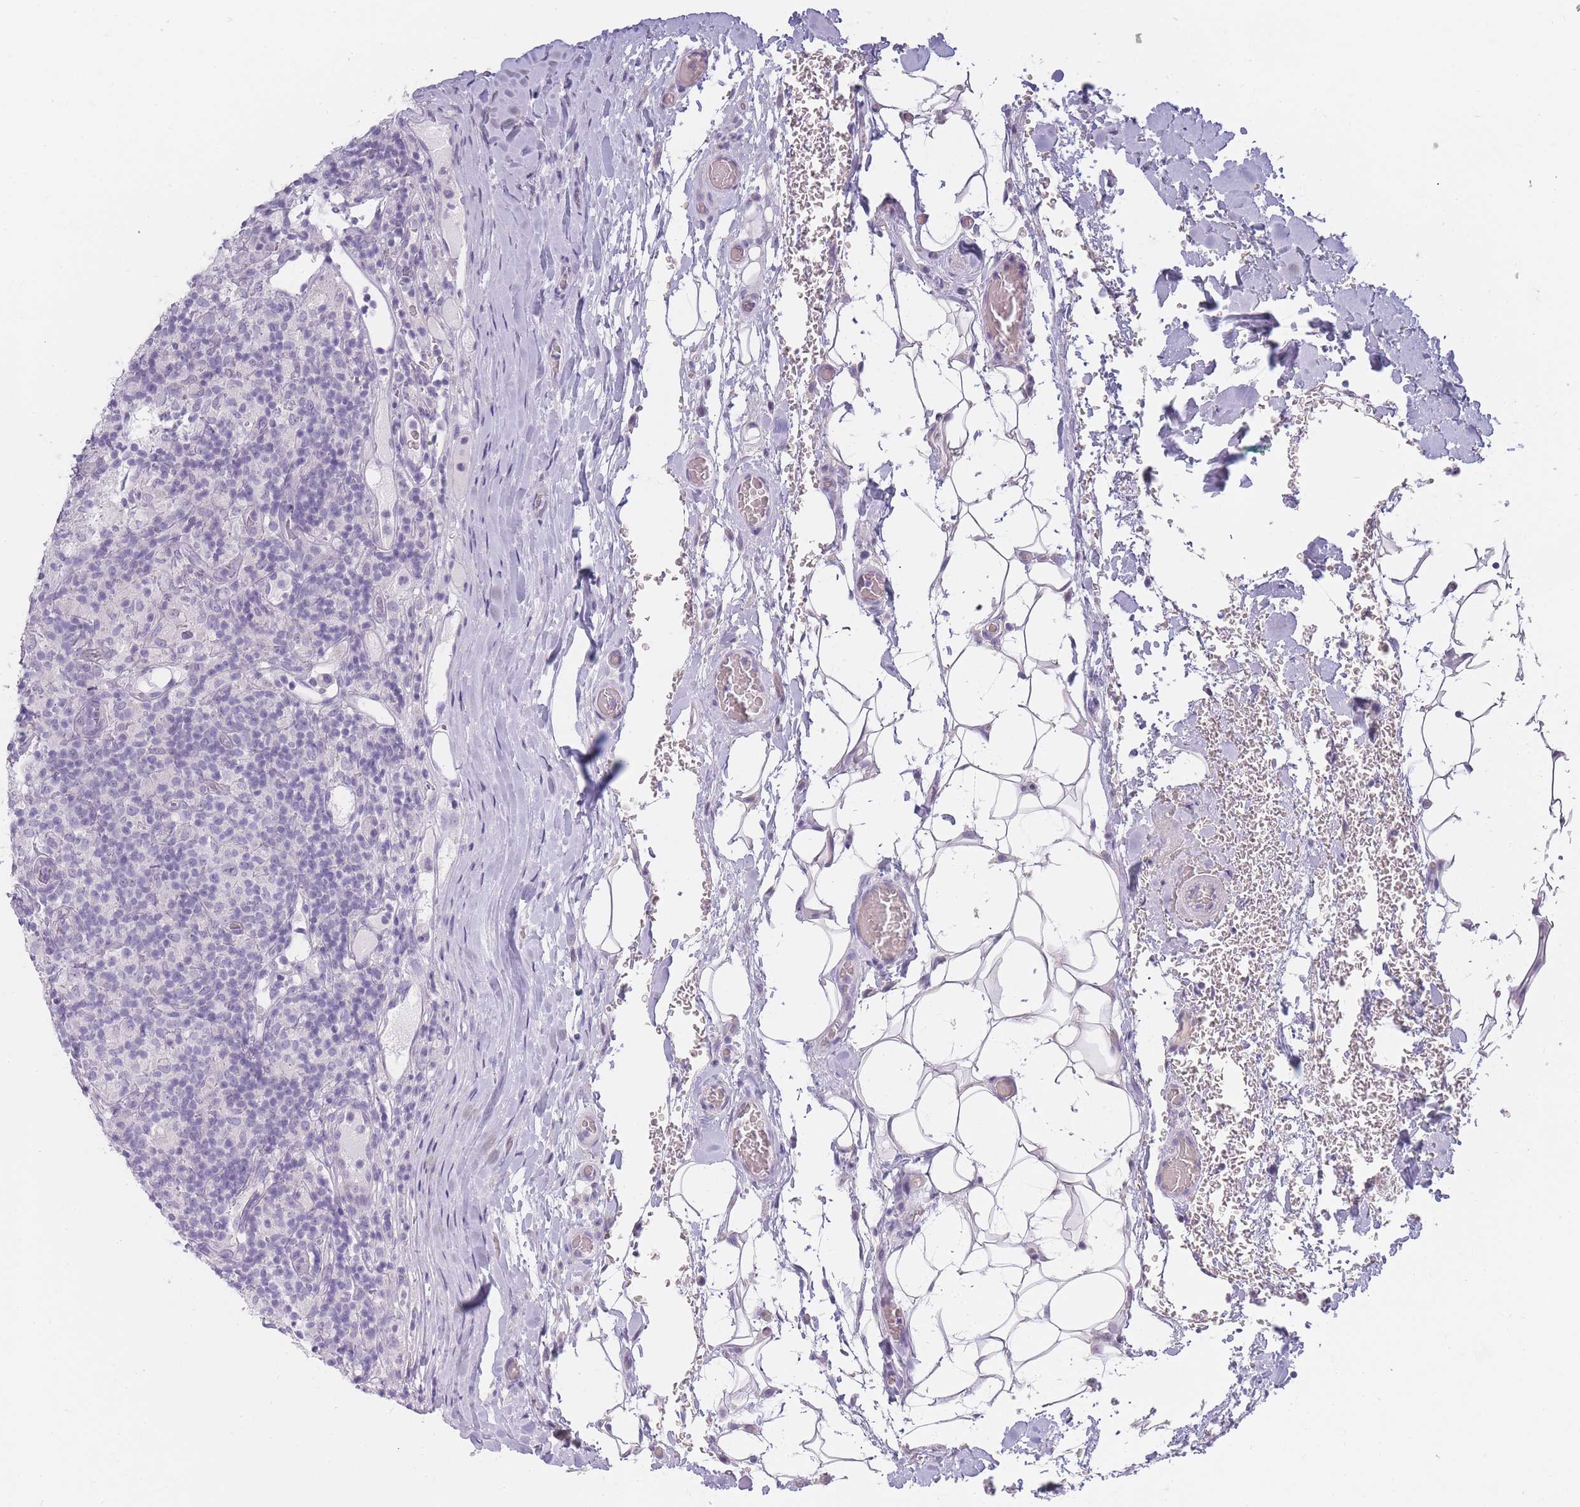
{"staining": {"intensity": "negative", "quantity": "none", "location": "none"}, "tissue": "lymphoma", "cell_type": "Tumor cells", "image_type": "cancer", "snomed": [{"axis": "morphology", "description": "Hodgkin's disease, NOS"}, {"axis": "topography", "description": "Lymph node"}], "caption": "An IHC micrograph of lymphoma is shown. There is no staining in tumor cells of lymphoma.", "gene": "INS", "patient": {"sex": "male", "age": 70}}